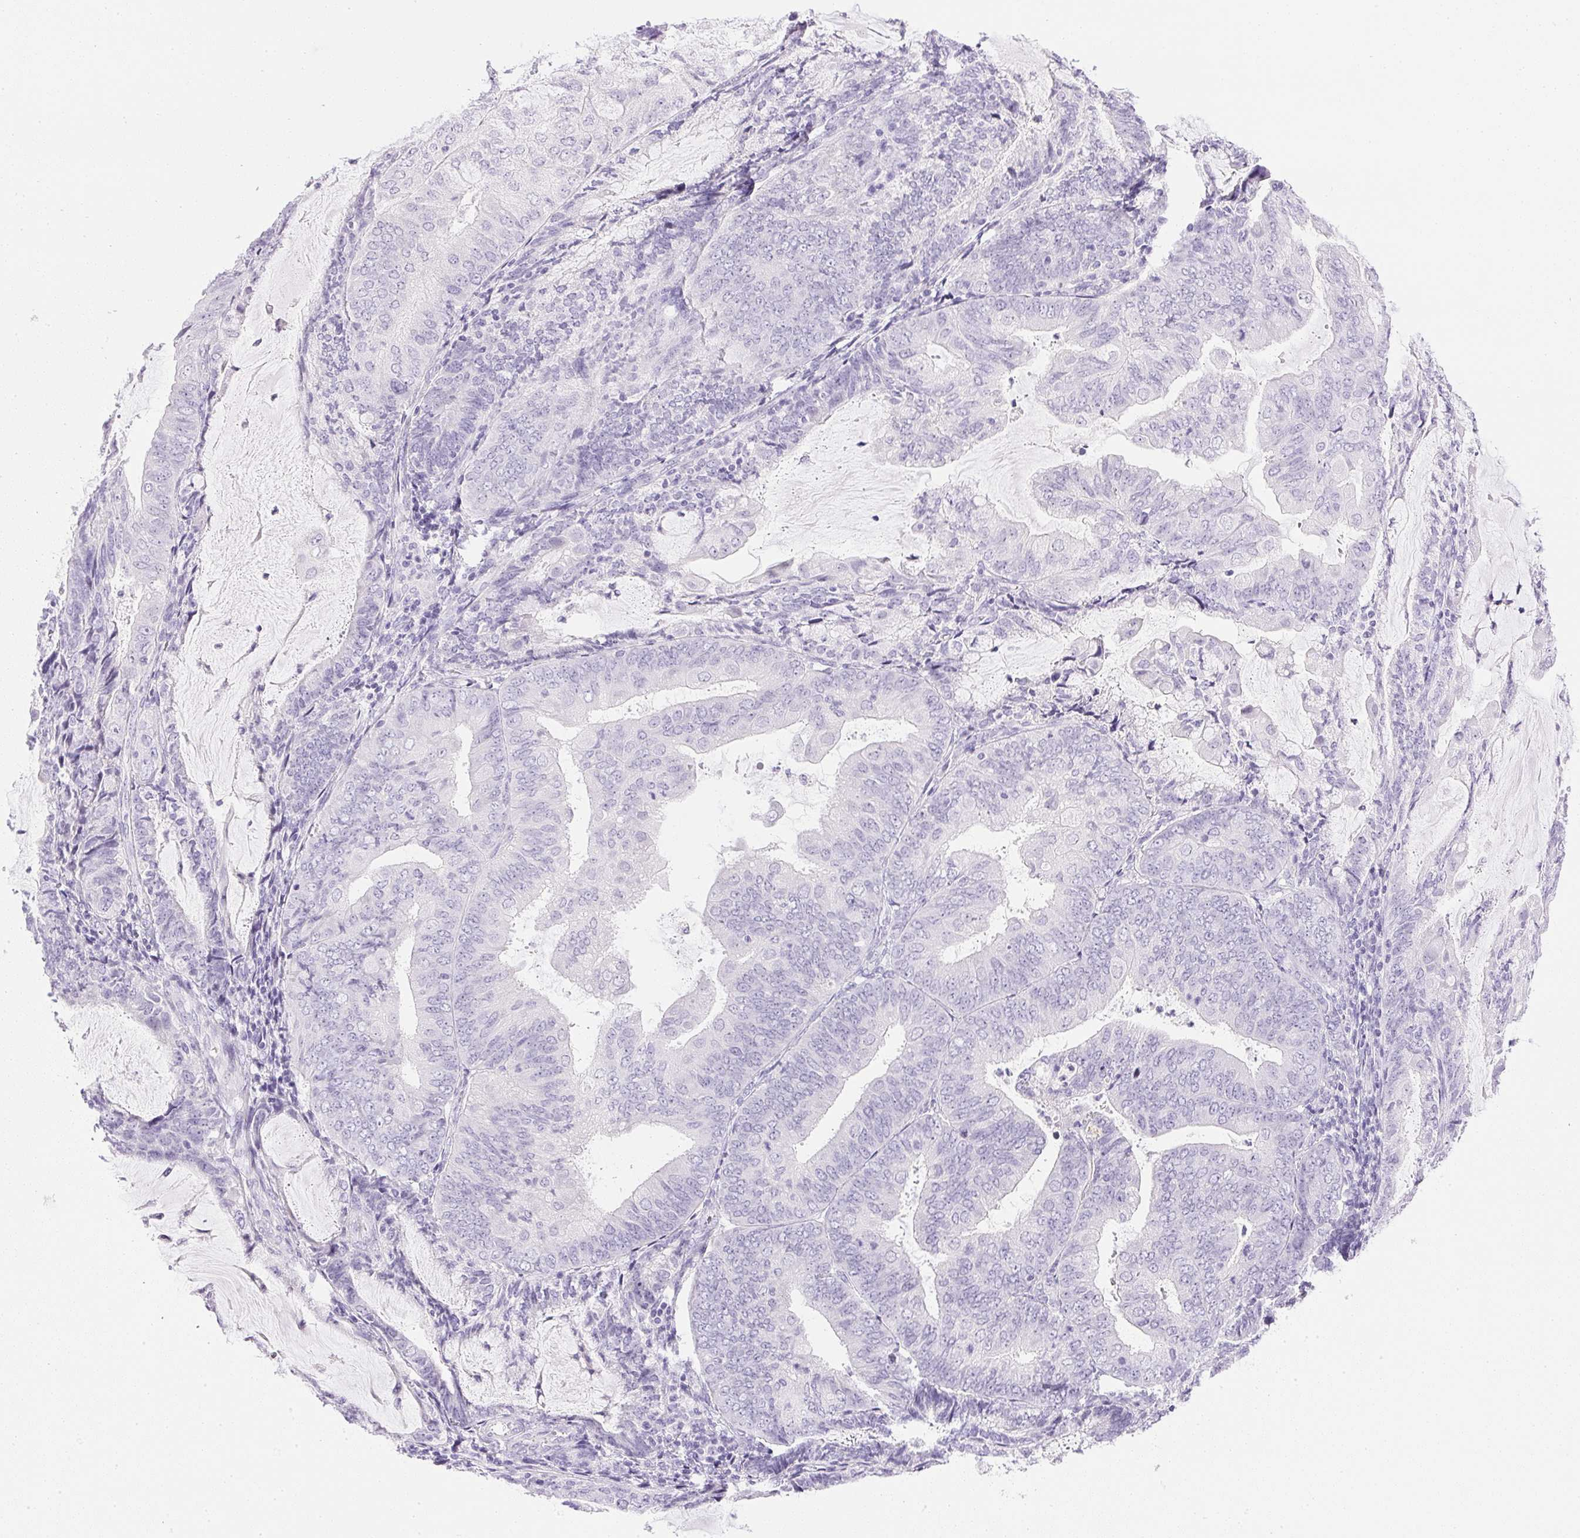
{"staining": {"intensity": "negative", "quantity": "none", "location": "none"}, "tissue": "endometrial cancer", "cell_type": "Tumor cells", "image_type": "cancer", "snomed": [{"axis": "morphology", "description": "Adenocarcinoma, NOS"}, {"axis": "topography", "description": "Endometrium"}], "caption": "Tumor cells show no significant expression in endometrial adenocarcinoma. Brightfield microscopy of immunohistochemistry stained with DAB (3,3'-diaminobenzidine) (brown) and hematoxylin (blue), captured at high magnification.", "gene": "CPB1", "patient": {"sex": "female", "age": 81}}